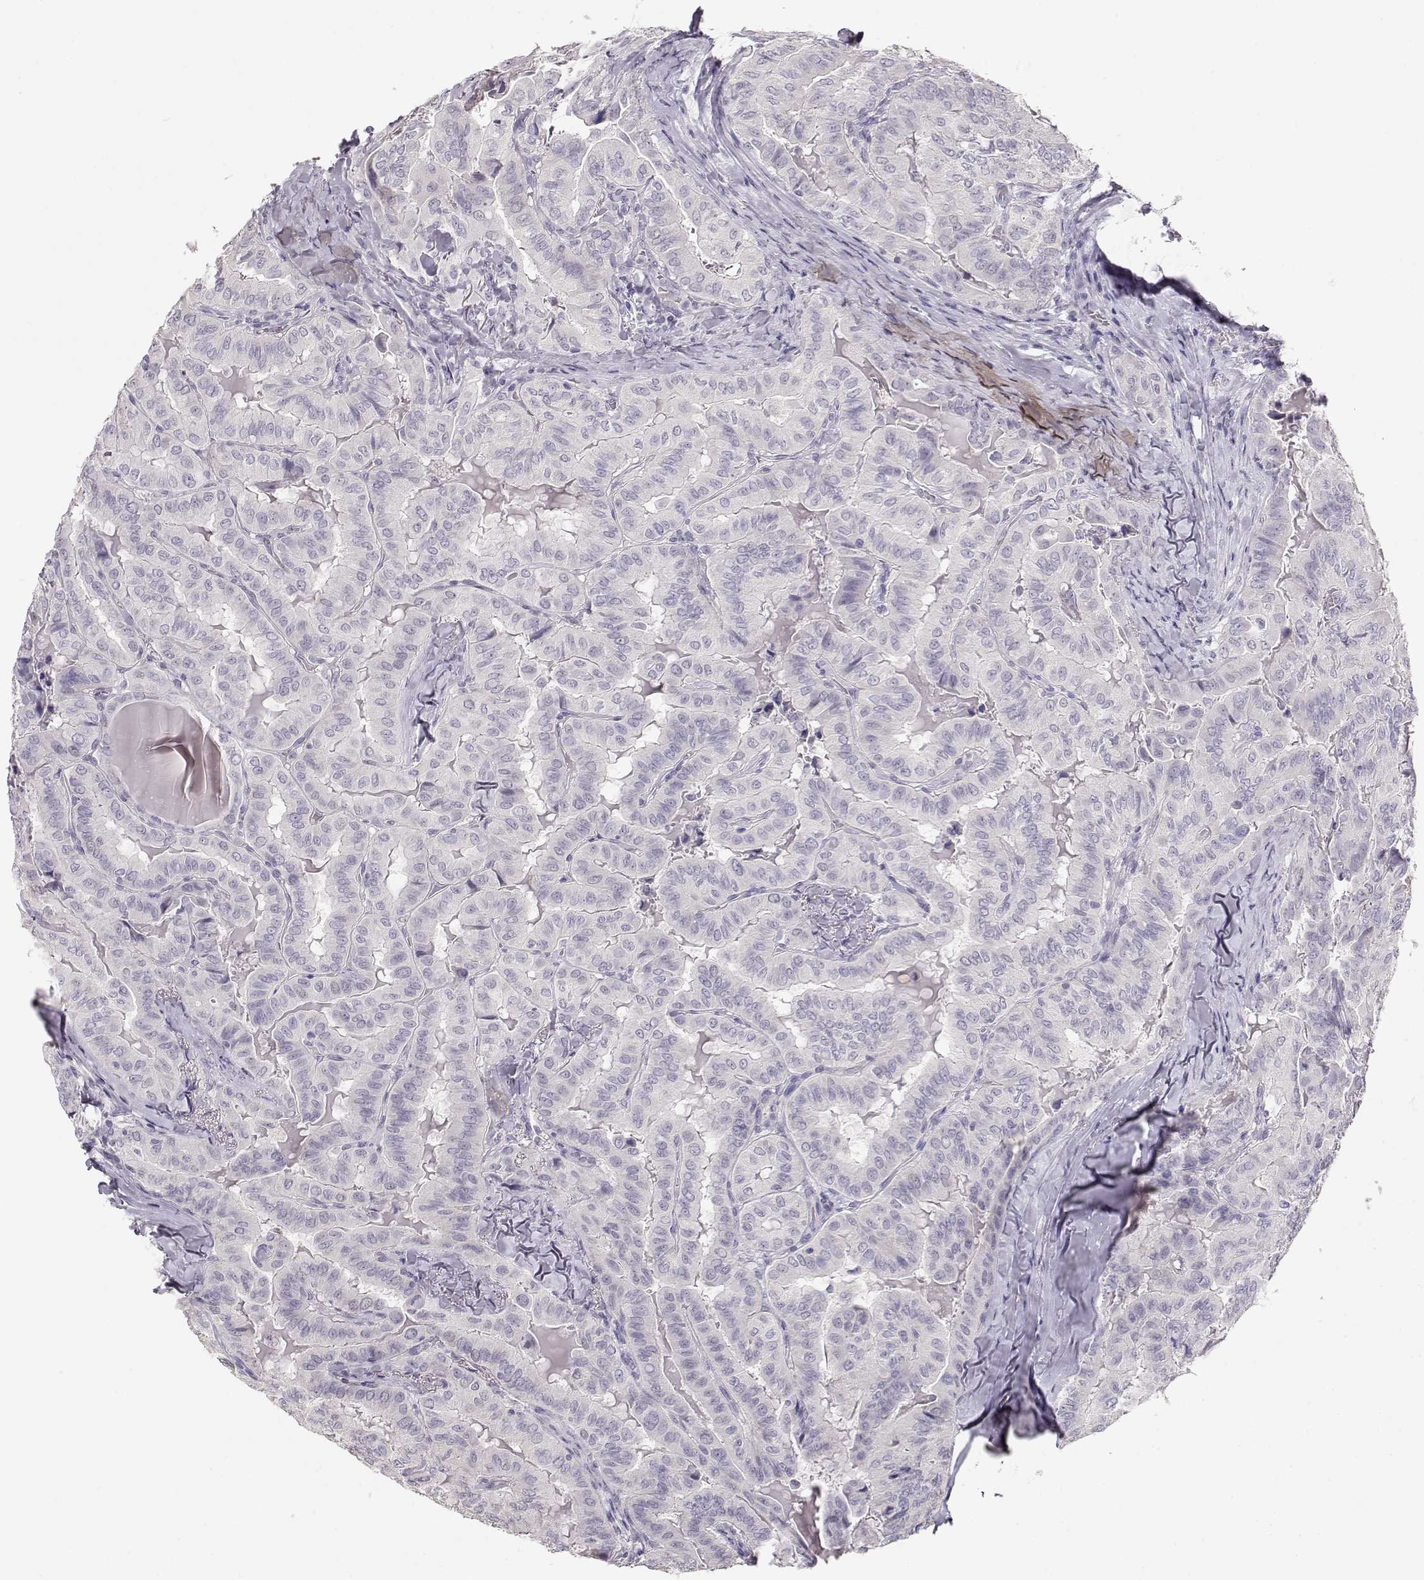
{"staining": {"intensity": "negative", "quantity": "none", "location": "none"}, "tissue": "thyroid cancer", "cell_type": "Tumor cells", "image_type": "cancer", "snomed": [{"axis": "morphology", "description": "Papillary adenocarcinoma, NOS"}, {"axis": "topography", "description": "Thyroid gland"}], "caption": "Immunohistochemistry (IHC) image of neoplastic tissue: thyroid papillary adenocarcinoma stained with DAB (3,3'-diaminobenzidine) displays no significant protein staining in tumor cells.", "gene": "TKTL1", "patient": {"sex": "female", "age": 68}}